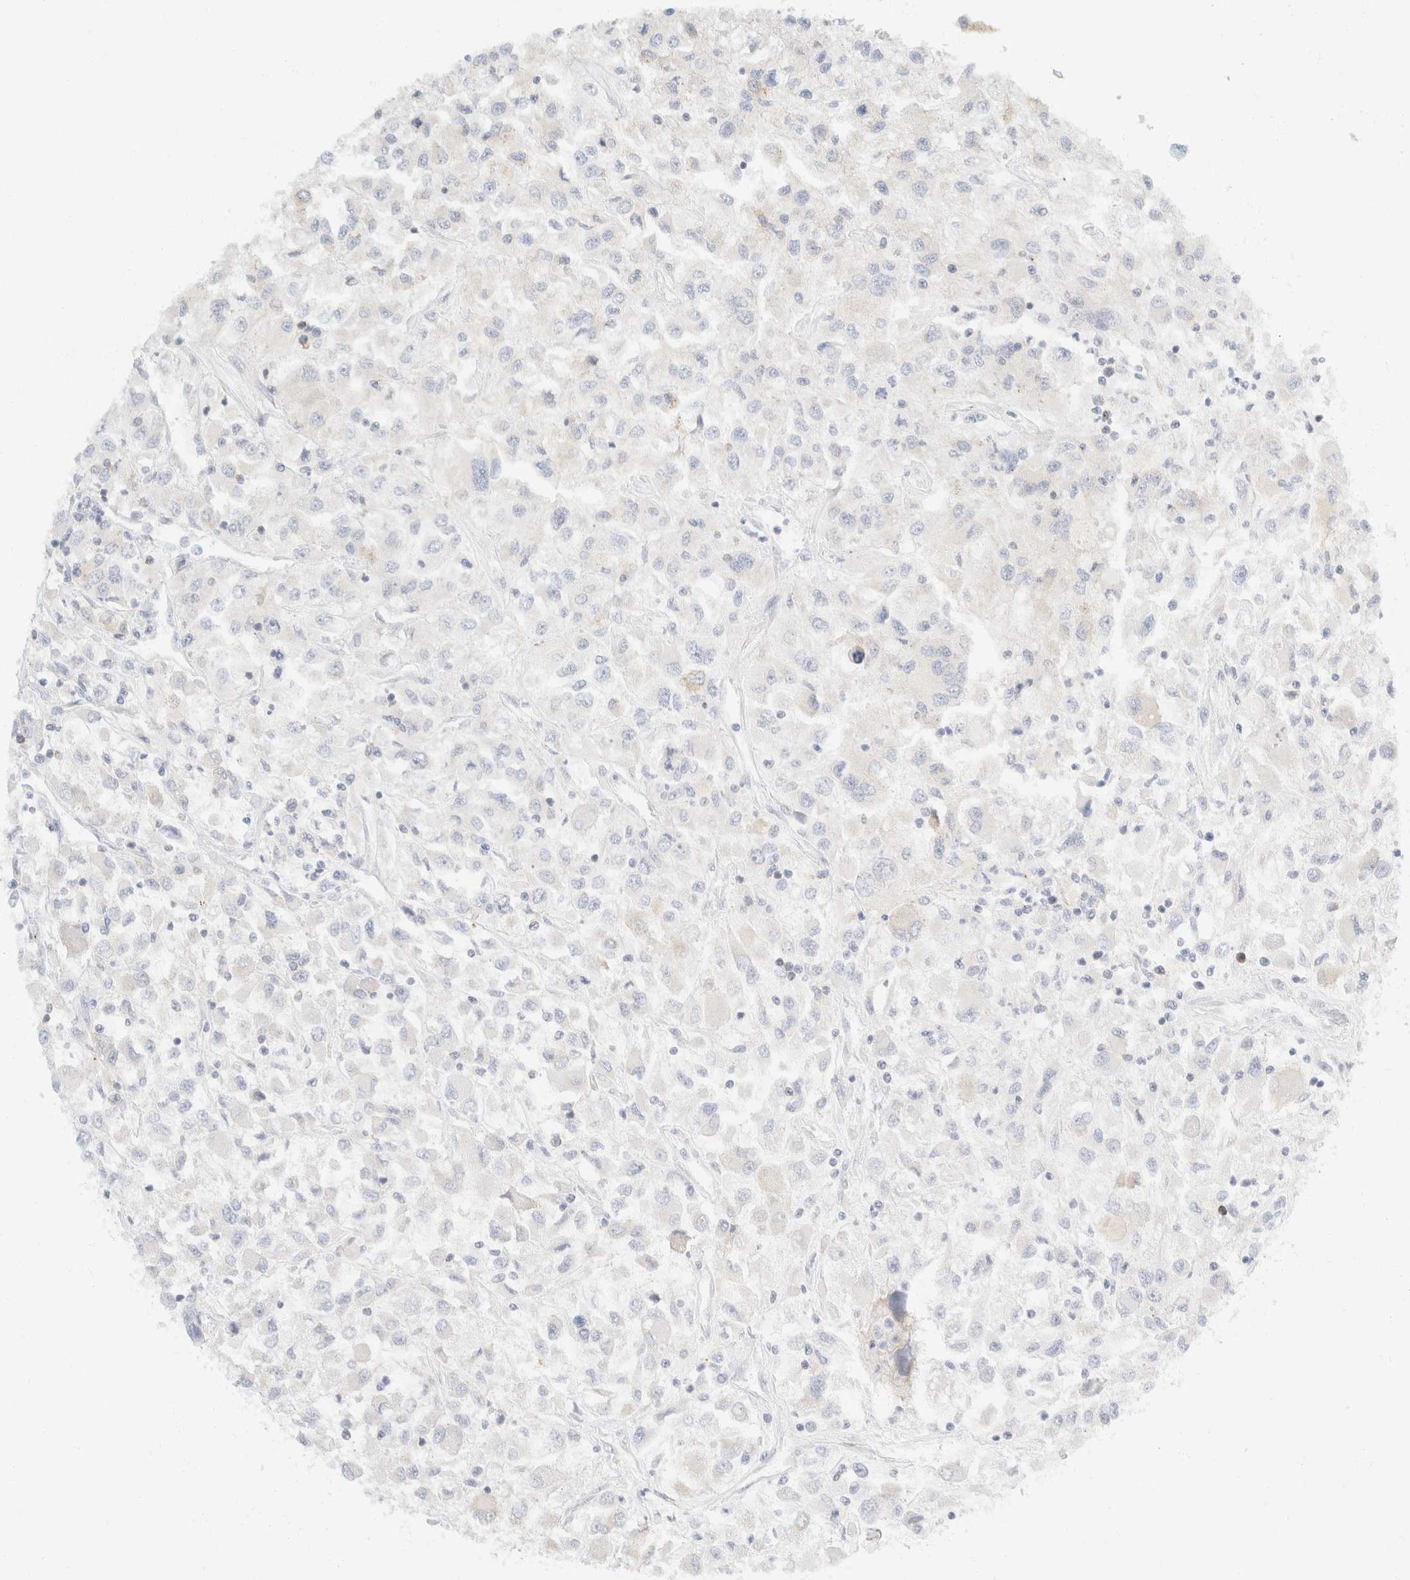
{"staining": {"intensity": "negative", "quantity": "none", "location": "none"}, "tissue": "renal cancer", "cell_type": "Tumor cells", "image_type": "cancer", "snomed": [{"axis": "morphology", "description": "Adenocarcinoma, NOS"}, {"axis": "topography", "description": "Kidney"}], "caption": "Tumor cells are negative for protein expression in human renal adenocarcinoma. The staining is performed using DAB brown chromogen with nuclei counter-stained in using hematoxylin.", "gene": "SH3GLB2", "patient": {"sex": "female", "age": 52}}